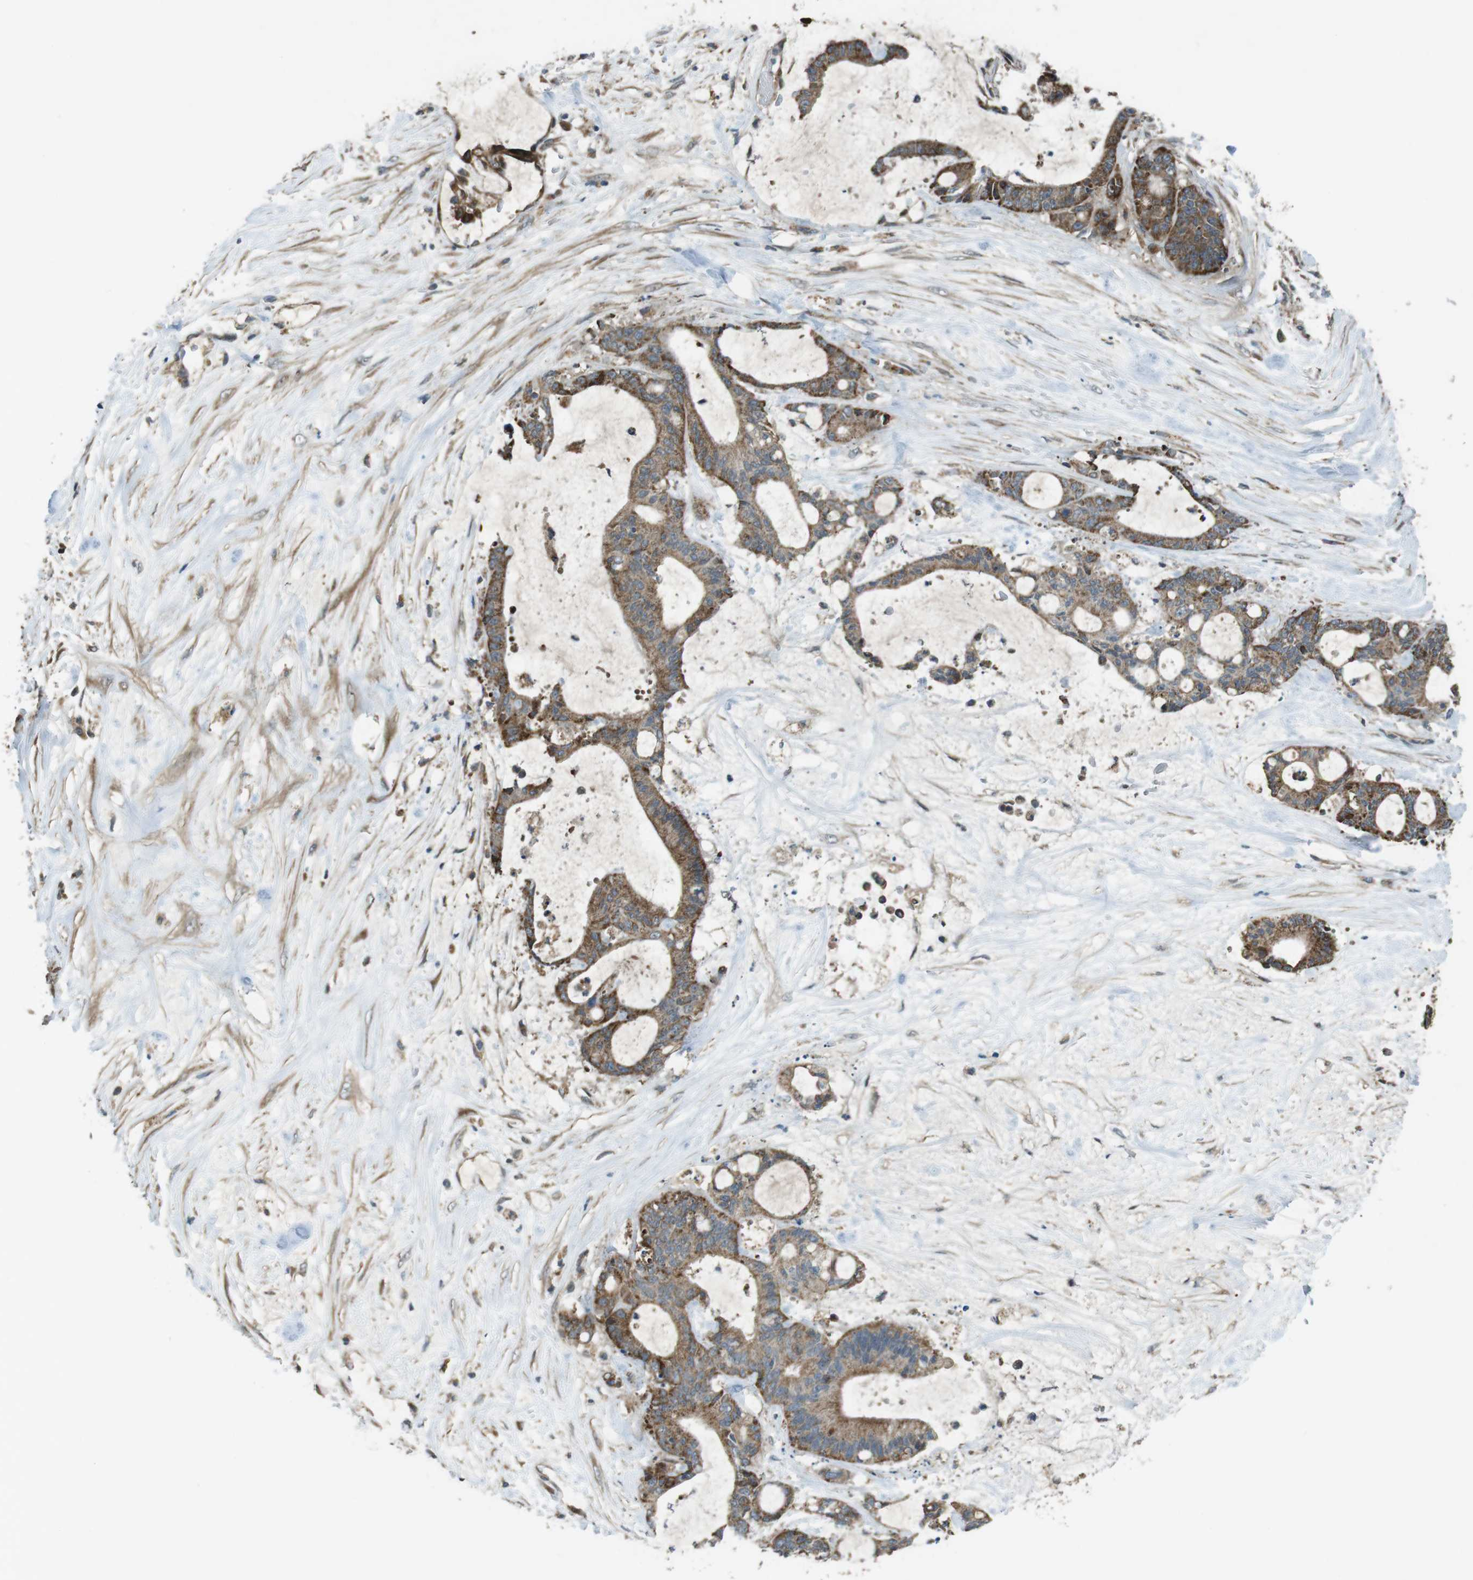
{"staining": {"intensity": "moderate", "quantity": ">75%", "location": "cytoplasmic/membranous"}, "tissue": "liver cancer", "cell_type": "Tumor cells", "image_type": "cancer", "snomed": [{"axis": "morphology", "description": "Cholangiocarcinoma"}, {"axis": "topography", "description": "Liver"}], "caption": "The micrograph shows a brown stain indicating the presence of a protein in the cytoplasmic/membranous of tumor cells in liver cholangiocarcinoma. (brown staining indicates protein expression, while blue staining denotes nuclei).", "gene": "IFFO2", "patient": {"sex": "female", "age": 73}}